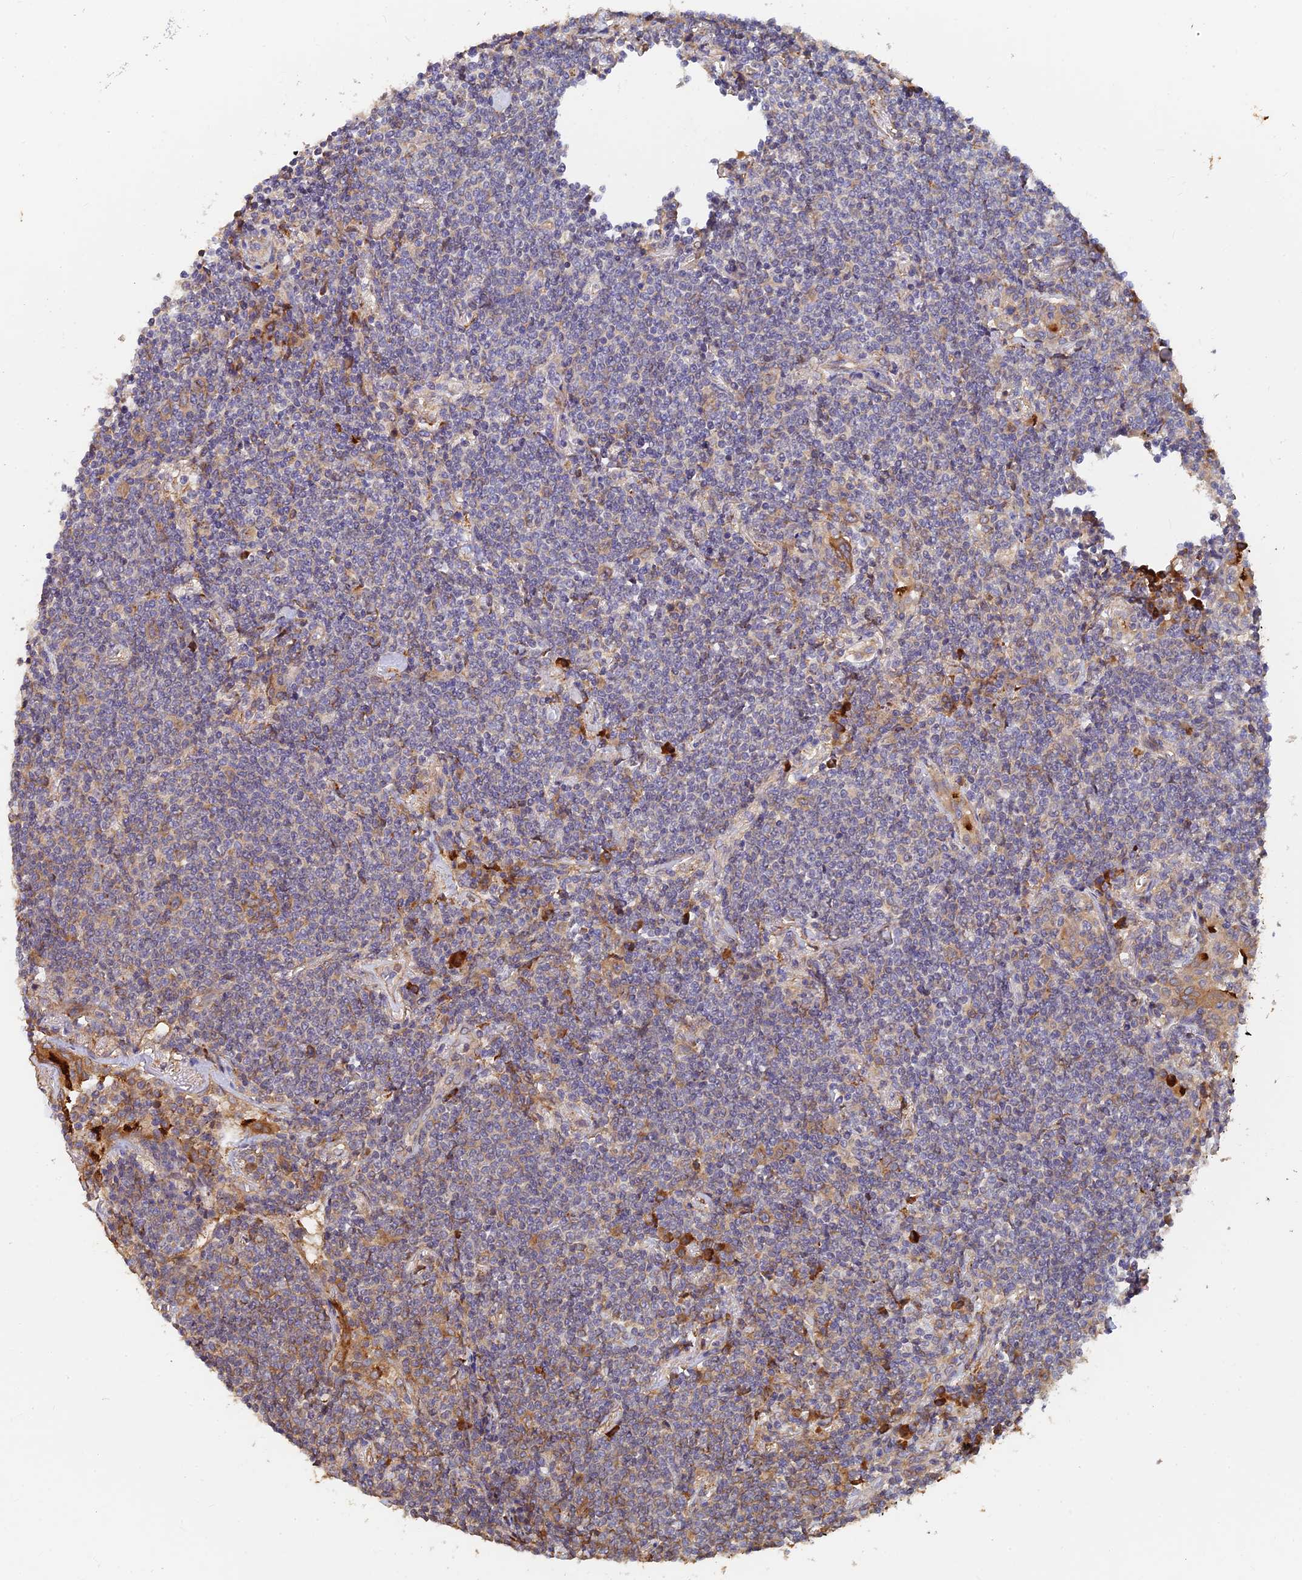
{"staining": {"intensity": "negative", "quantity": "none", "location": "none"}, "tissue": "lymphoma", "cell_type": "Tumor cells", "image_type": "cancer", "snomed": [{"axis": "morphology", "description": "Malignant lymphoma, non-Hodgkin's type, Low grade"}, {"axis": "topography", "description": "Lung"}], "caption": "DAB immunohistochemical staining of human malignant lymphoma, non-Hodgkin's type (low-grade) exhibits no significant expression in tumor cells.", "gene": "WBP11", "patient": {"sex": "female", "age": 71}}